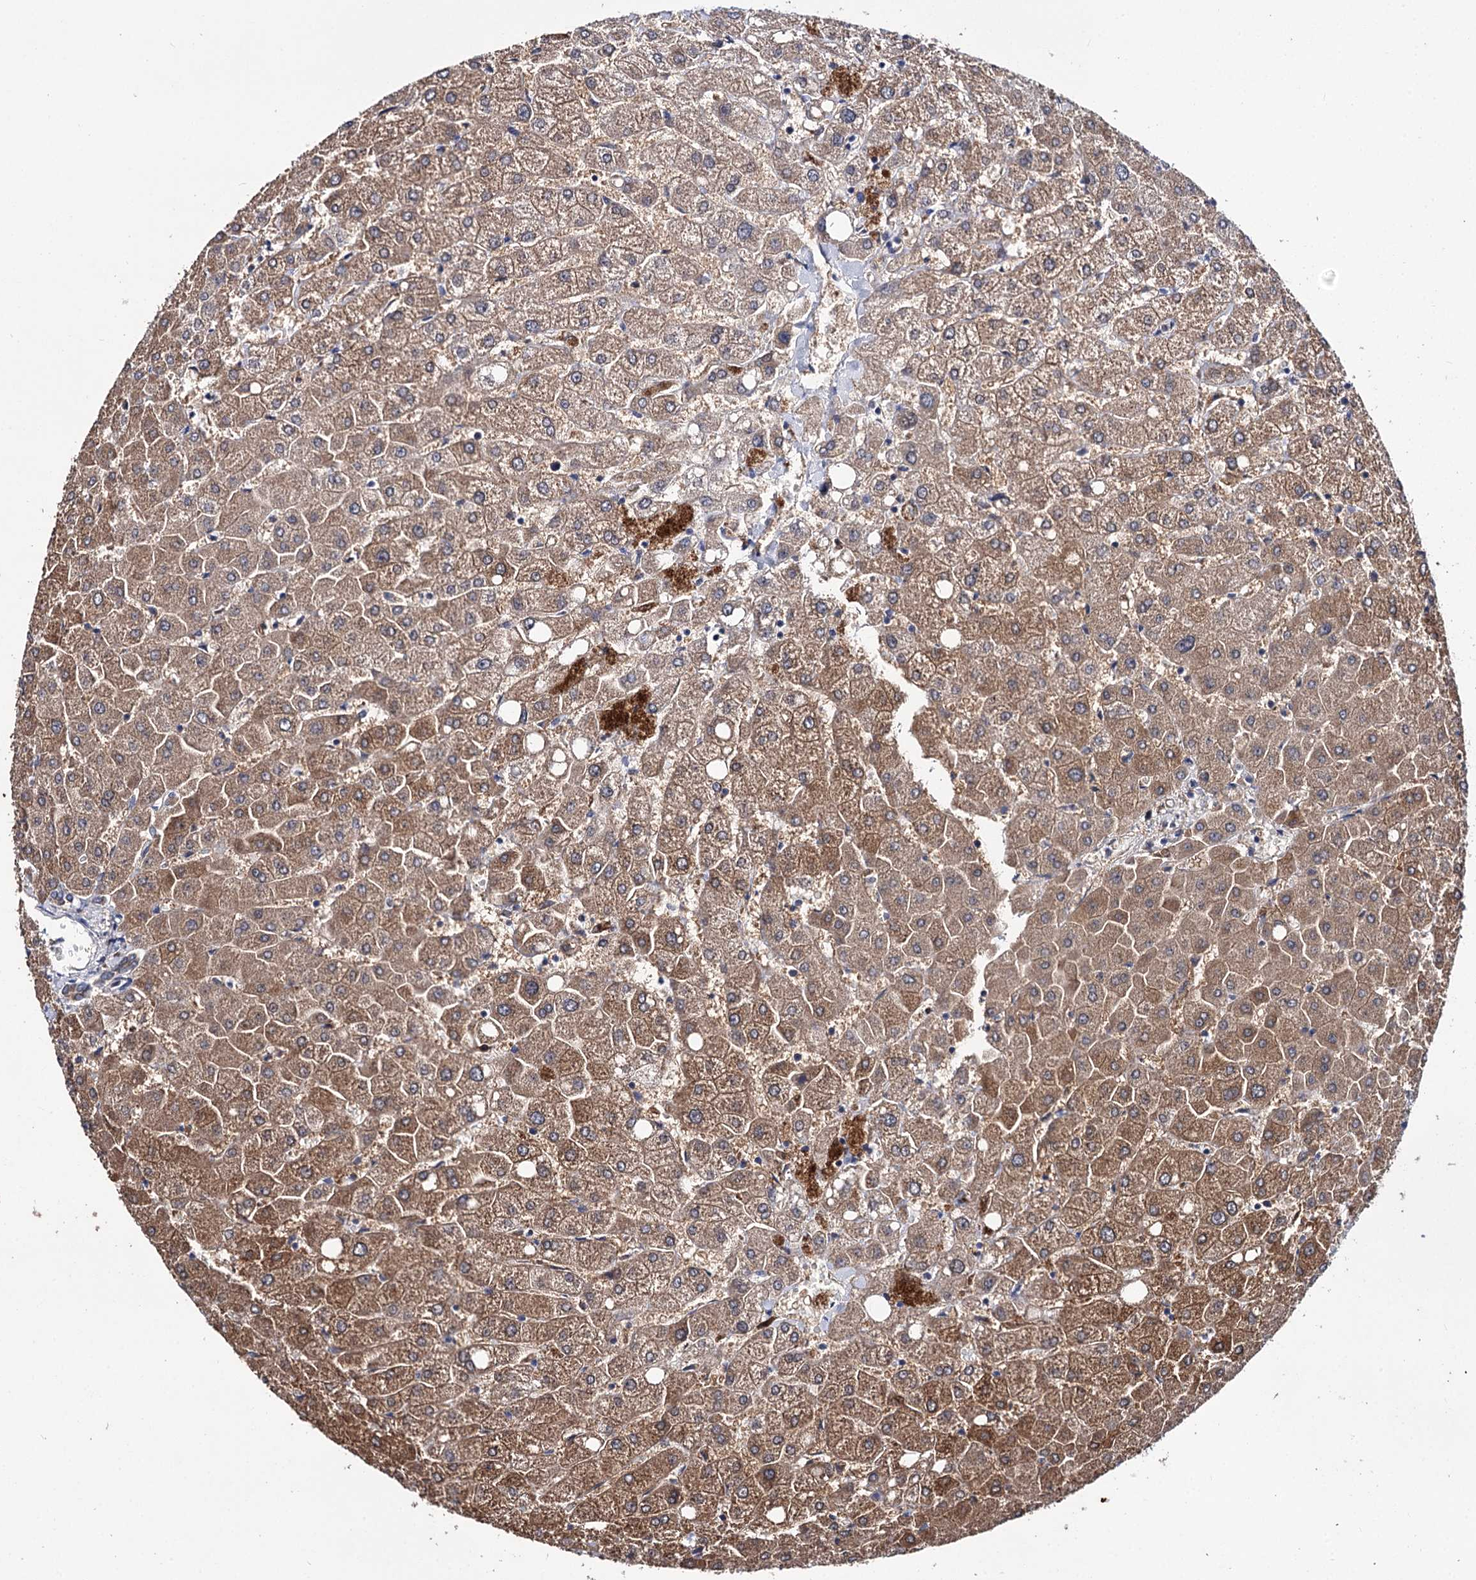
{"staining": {"intensity": "negative", "quantity": "none", "location": "none"}, "tissue": "liver", "cell_type": "Cholangiocytes", "image_type": "normal", "snomed": [{"axis": "morphology", "description": "Normal tissue, NOS"}, {"axis": "topography", "description": "Liver"}], "caption": "The image demonstrates no staining of cholangiocytes in benign liver.", "gene": "CLPB", "patient": {"sex": "female", "age": 54}}